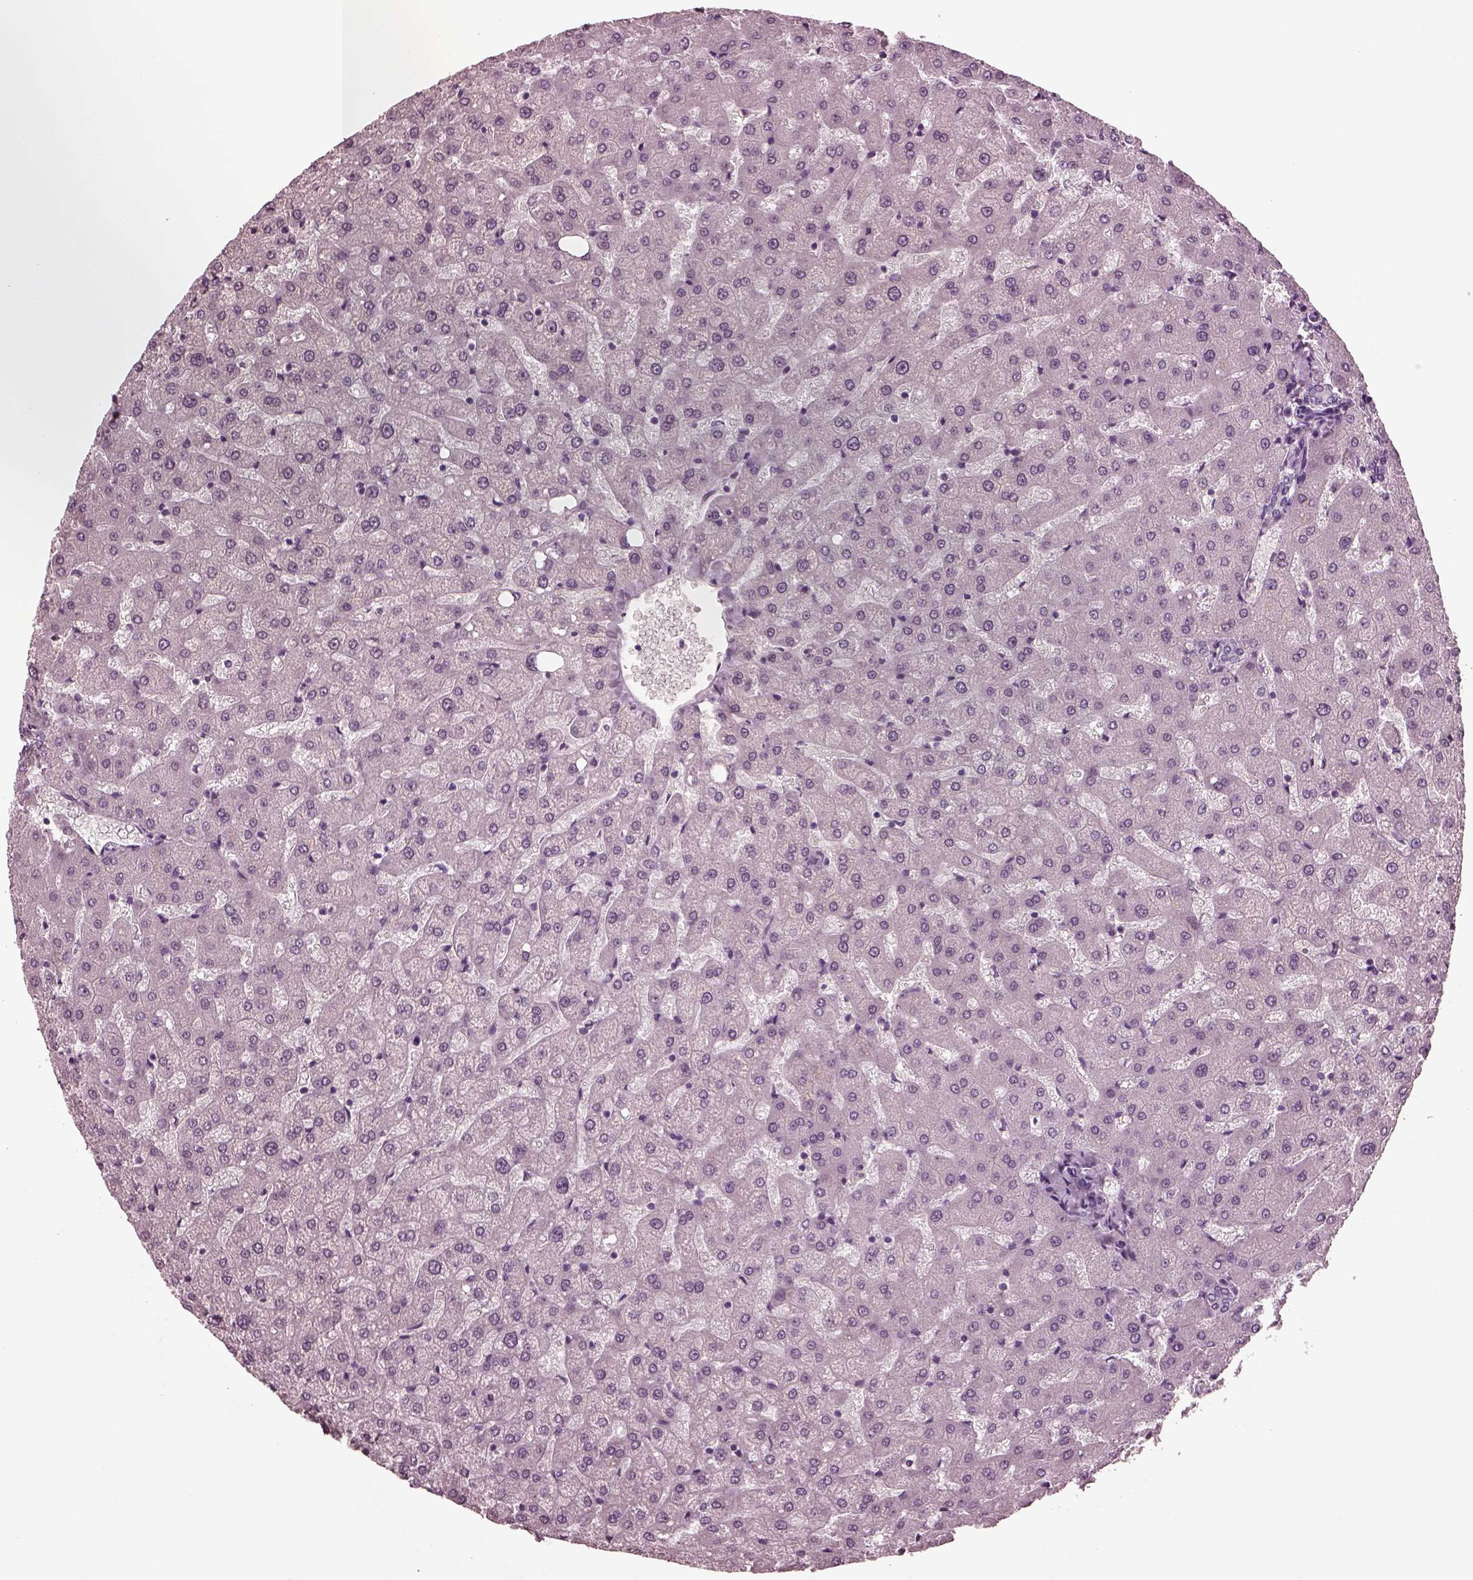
{"staining": {"intensity": "negative", "quantity": "none", "location": "none"}, "tissue": "liver", "cell_type": "Cholangiocytes", "image_type": "normal", "snomed": [{"axis": "morphology", "description": "Normal tissue, NOS"}, {"axis": "topography", "description": "Liver"}], "caption": "Protein analysis of benign liver shows no significant positivity in cholangiocytes.", "gene": "MIB2", "patient": {"sex": "female", "age": 50}}